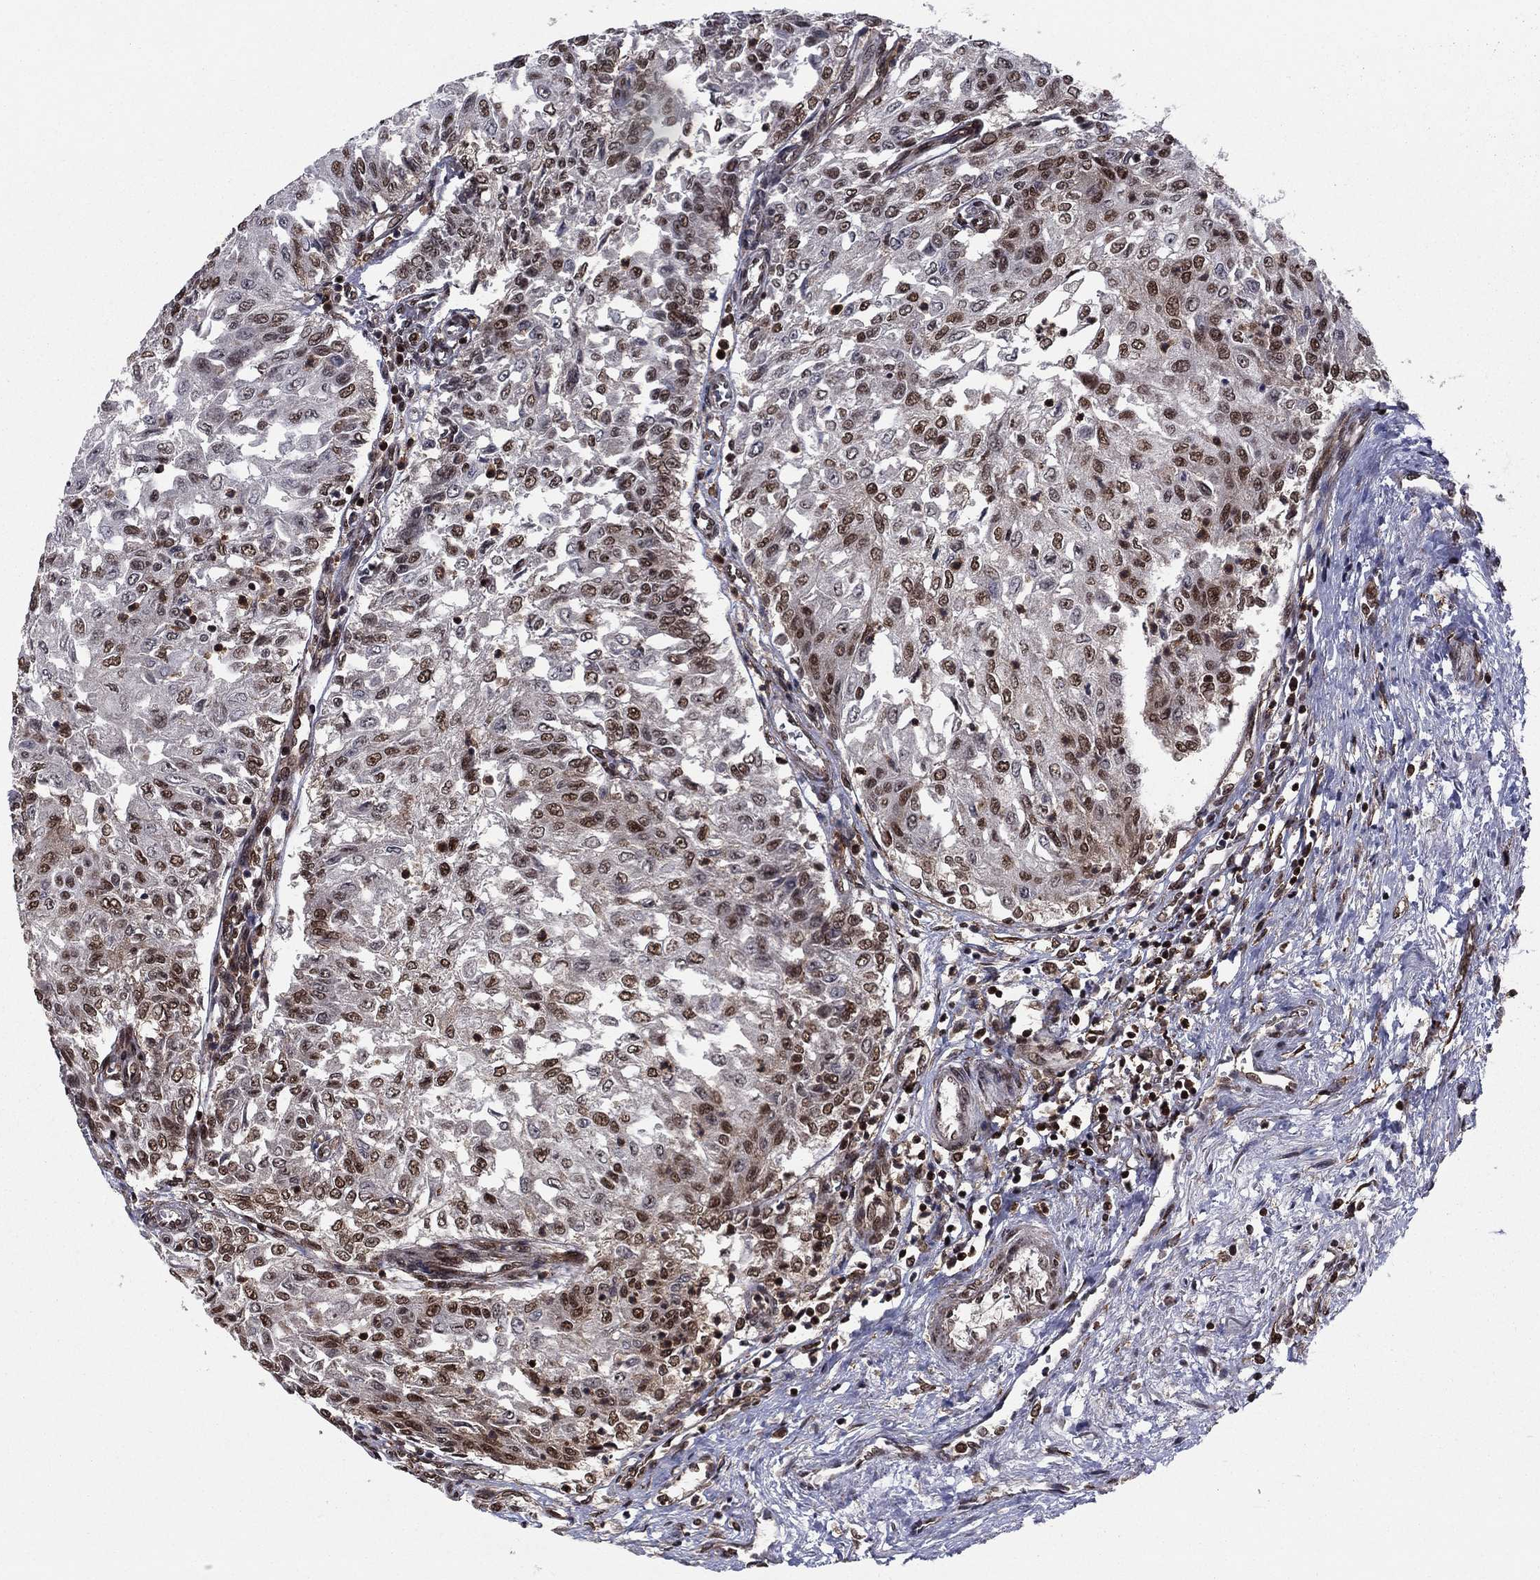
{"staining": {"intensity": "strong", "quantity": ">75%", "location": "nuclear"}, "tissue": "urothelial cancer", "cell_type": "Tumor cells", "image_type": "cancer", "snomed": [{"axis": "morphology", "description": "Urothelial carcinoma, Low grade"}, {"axis": "topography", "description": "Urinary bladder"}], "caption": "Urothelial cancer was stained to show a protein in brown. There is high levels of strong nuclear staining in approximately >75% of tumor cells. The protein is shown in brown color, while the nuclei are stained blue.", "gene": "SSX2IP", "patient": {"sex": "male", "age": 78}}